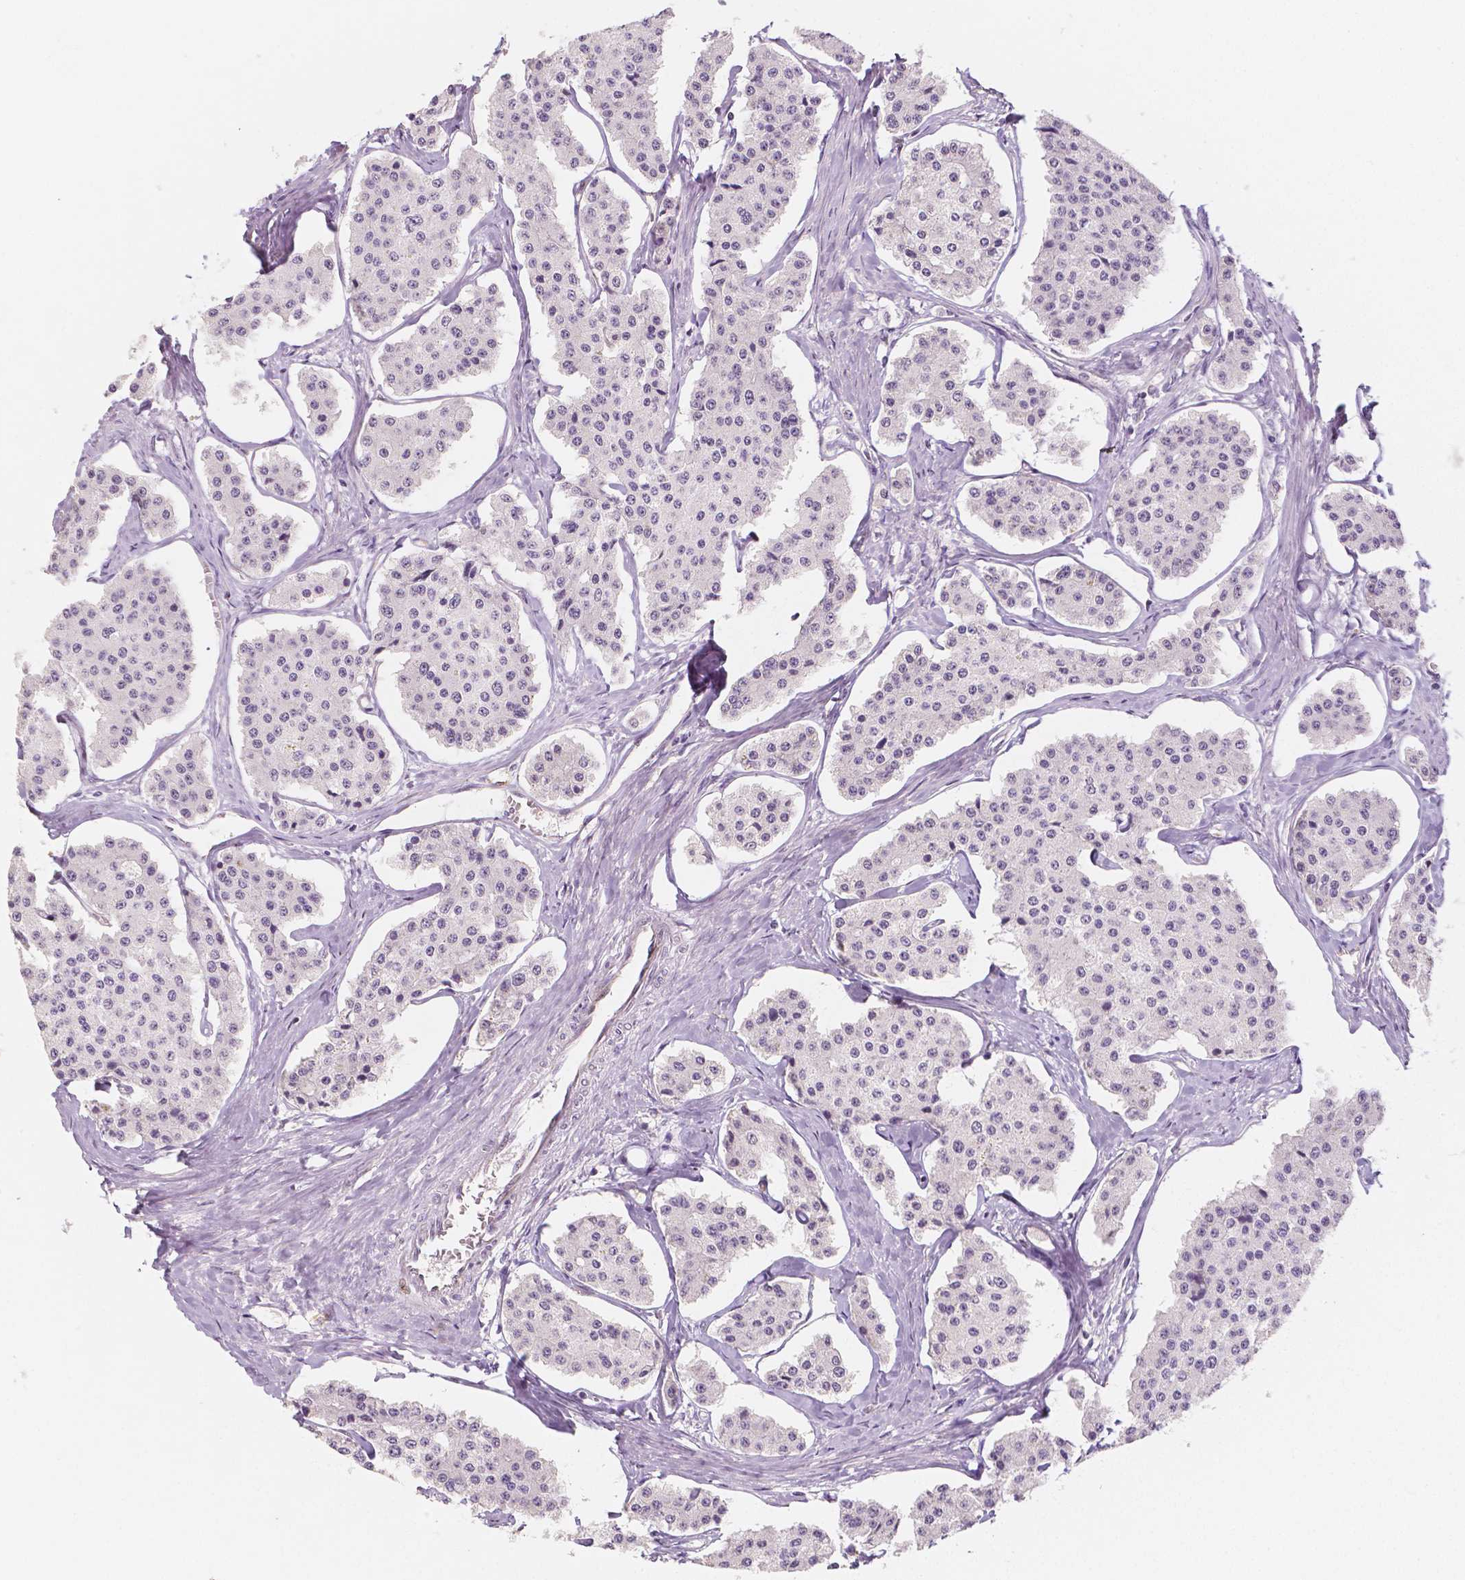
{"staining": {"intensity": "negative", "quantity": "none", "location": "none"}, "tissue": "carcinoid", "cell_type": "Tumor cells", "image_type": "cancer", "snomed": [{"axis": "morphology", "description": "Carcinoid, malignant, NOS"}, {"axis": "topography", "description": "Small intestine"}], "caption": "IHC histopathology image of malignant carcinoid stained for a protein (brown), which displays no staining in tumor cells.", "gene": "KDM5B", "patient": {"sex": "female", "age": 65}}